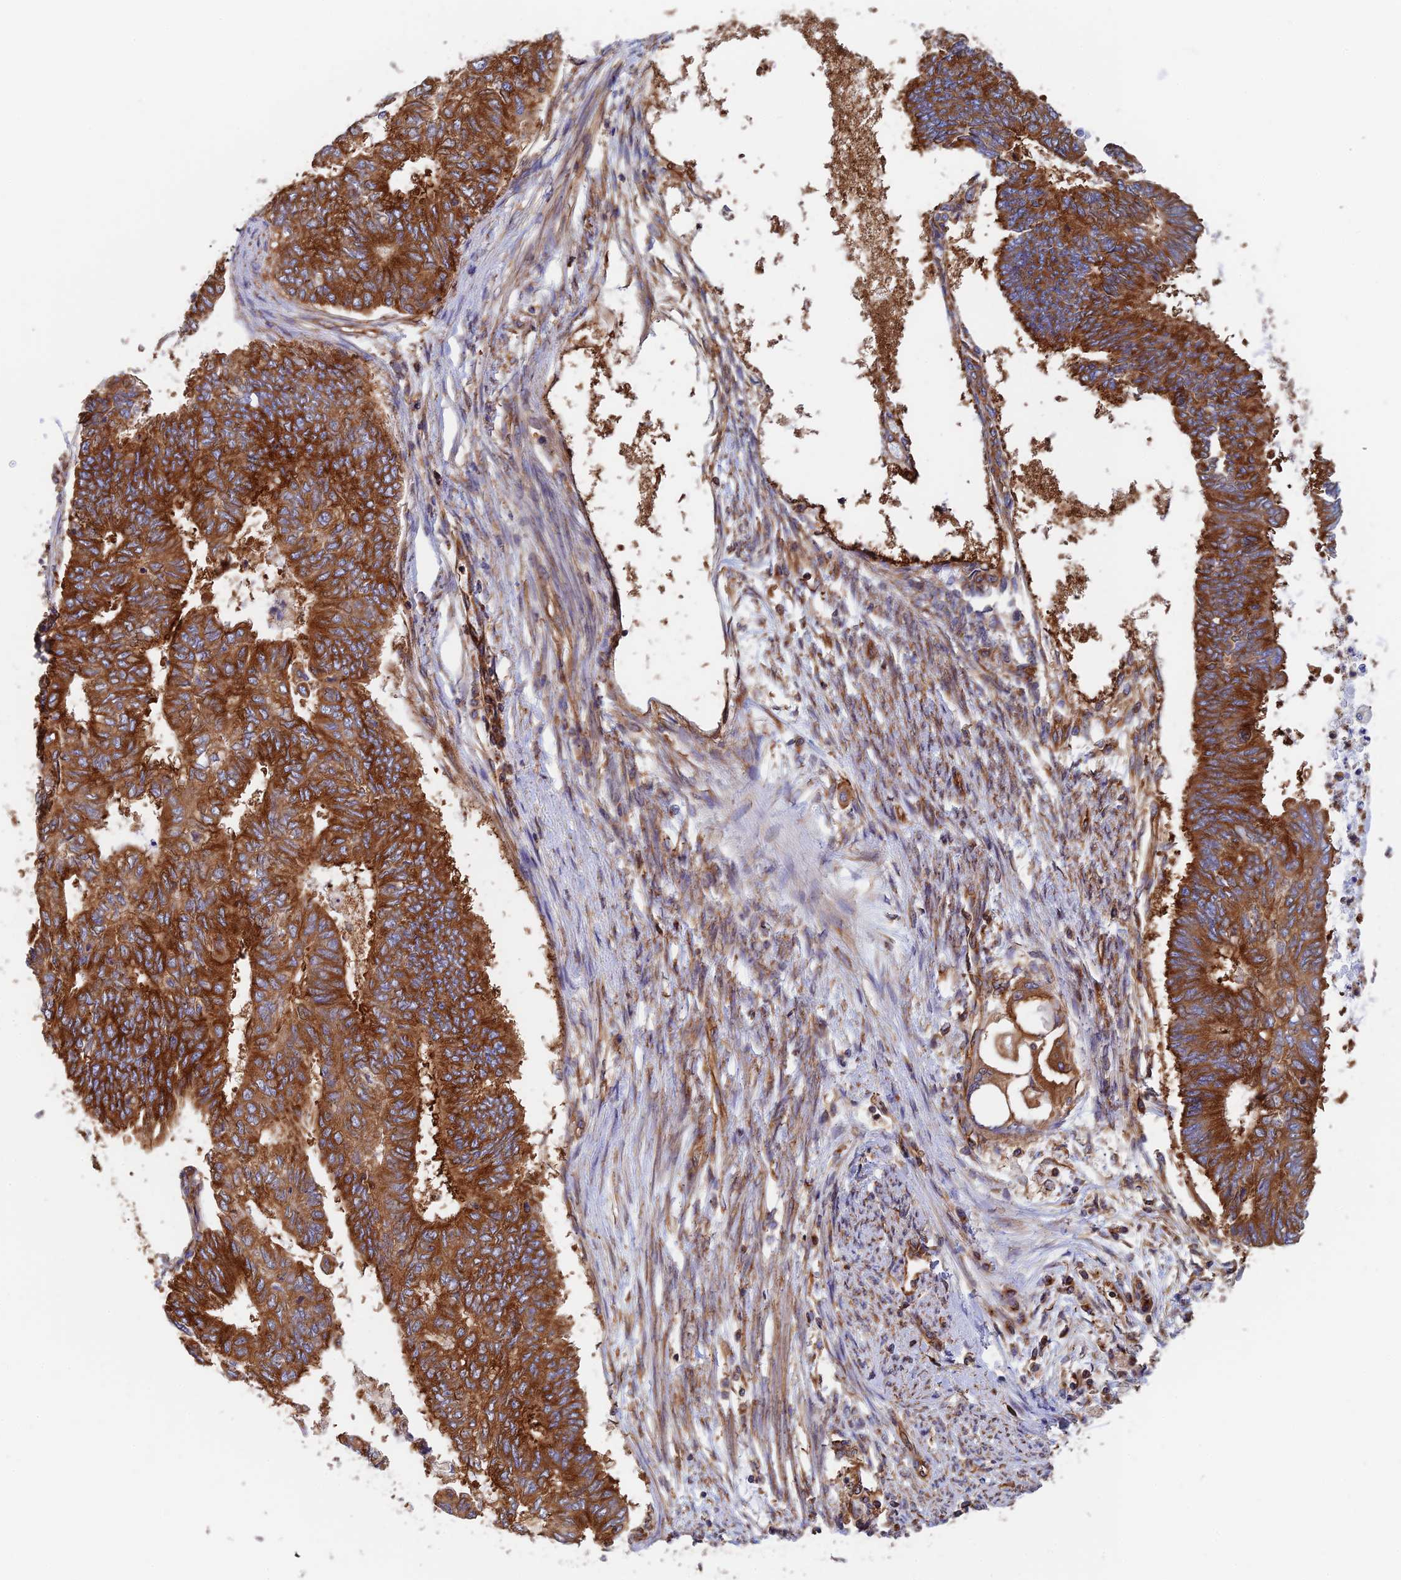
{"staining": {"intensity": "strong", "quantity": ">75%", "location": "cytoplasmic/membranous"}, "tissue": "endometrial cancer", "cell_type": "Tumor cells", "image_type": "cancer", "snomed": [{"axis": "morphology", "description": "Adenocarcinoma, NOS"}, {"axis": "topography", "description": "Endometrium"}], "caption": "Immunohistochemical staining of endometrial adenocarcinoma demonstrates high levels of strong cytoplasmic/membranous expression in about >75% of tumor cells. The staining was performed using DAB (3,3'-diaminobenzidine) to visualize the protein expression in brown, while the nuclei were stained in blue with hematoxylin (Magnification: 20x).", "gene": "DCTN2", "patient": {"sex": "female", "age": 68}}